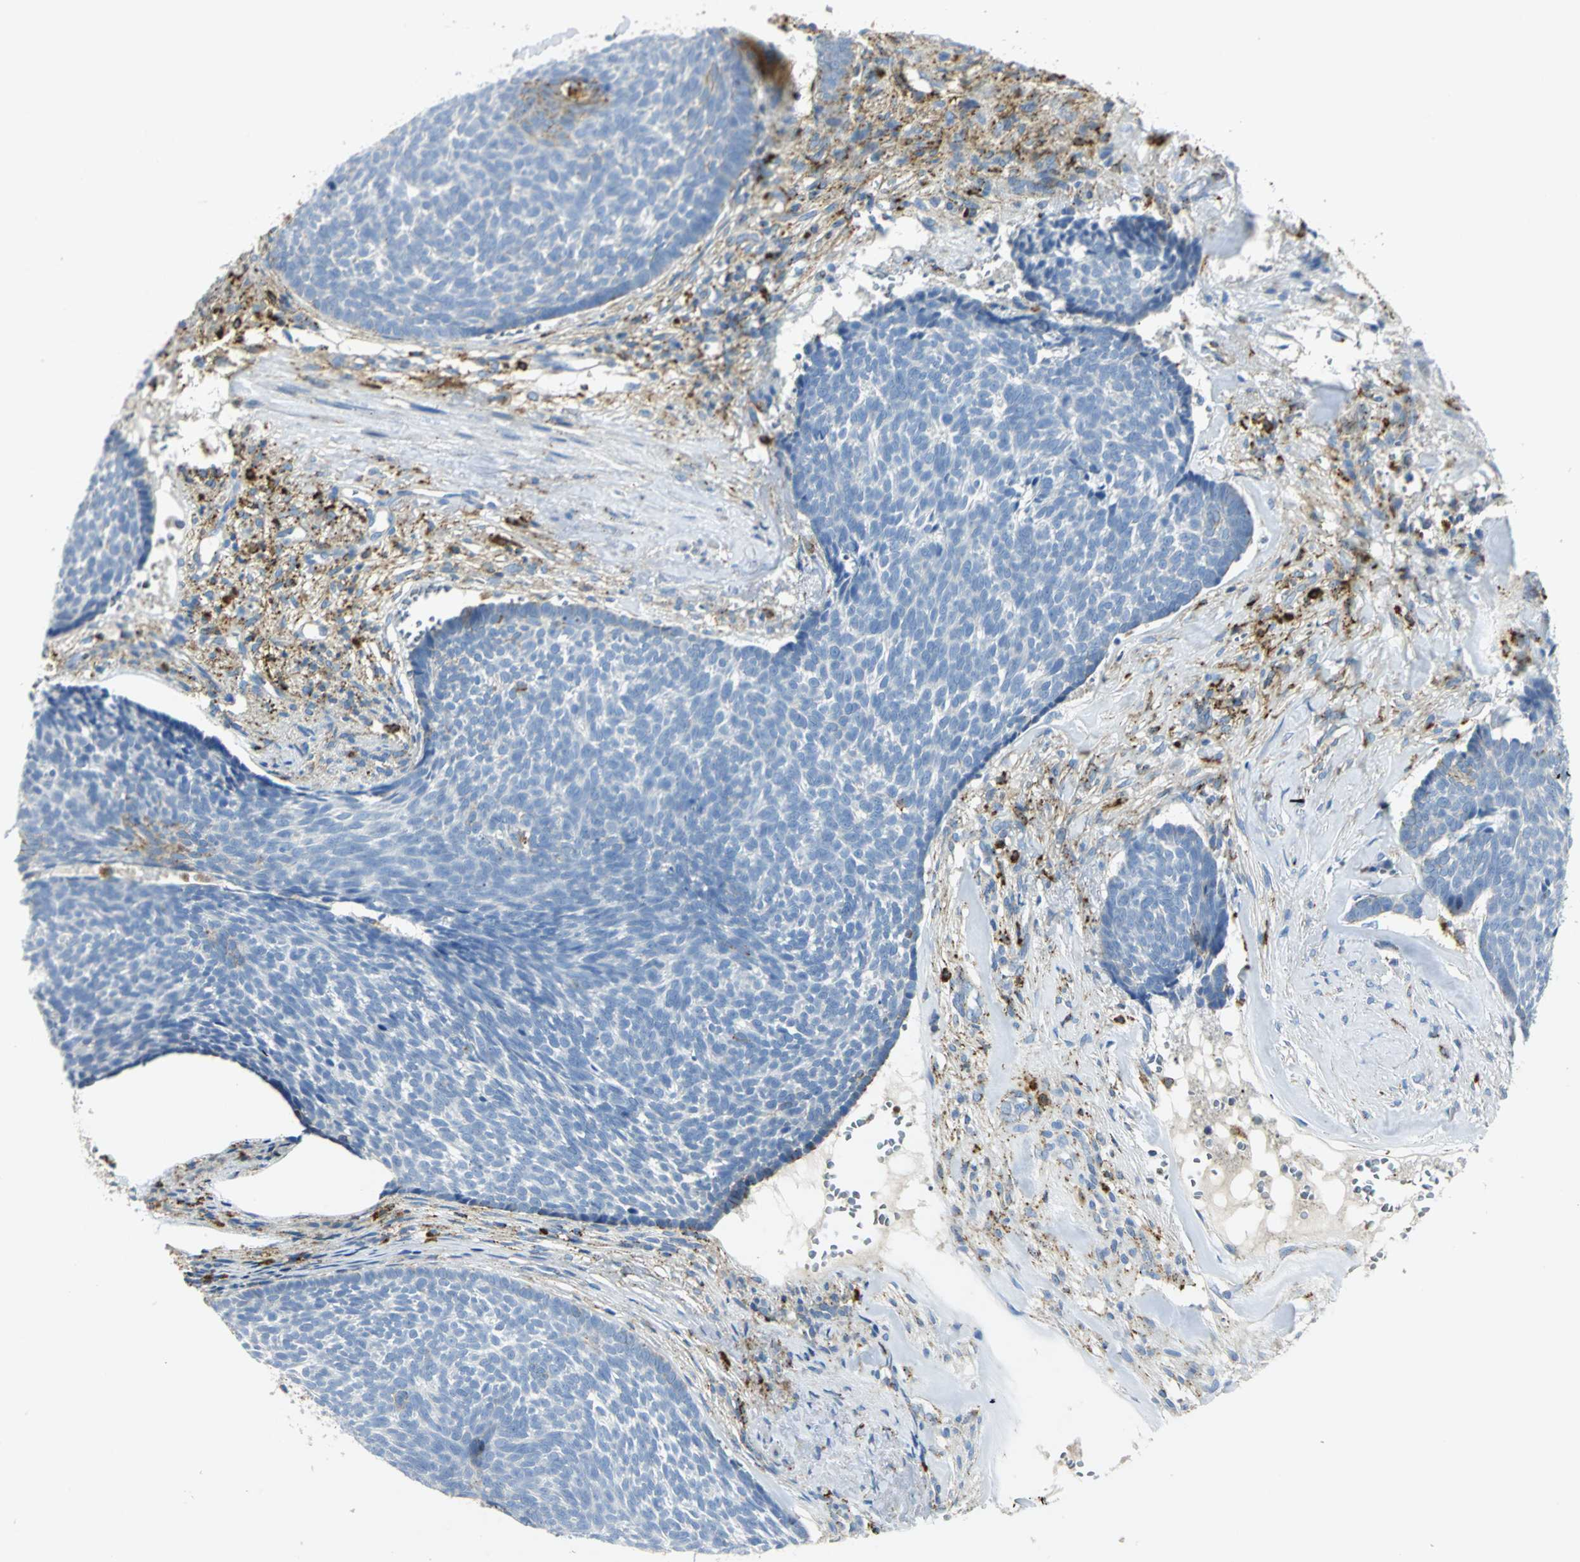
{"staining": {"intensity": "negative", "quantity": "none", "location": "none"}, "tissue": "skin cancer", "cell_type": "Tumor cells", "image_type": "cancer", "snomed": [{"axis": "morphology", "description": "Basal cell carcinoma"}, {"axis": "topography", "description": "Skin"}], "caption": "This is an immunohistochemistry (IHC) micrograph of human basal cell carcinoma (skin). There is no positivity in tumor cells.", "gene": "ARSA", "patient": {"sex": "male", "age": 84}}